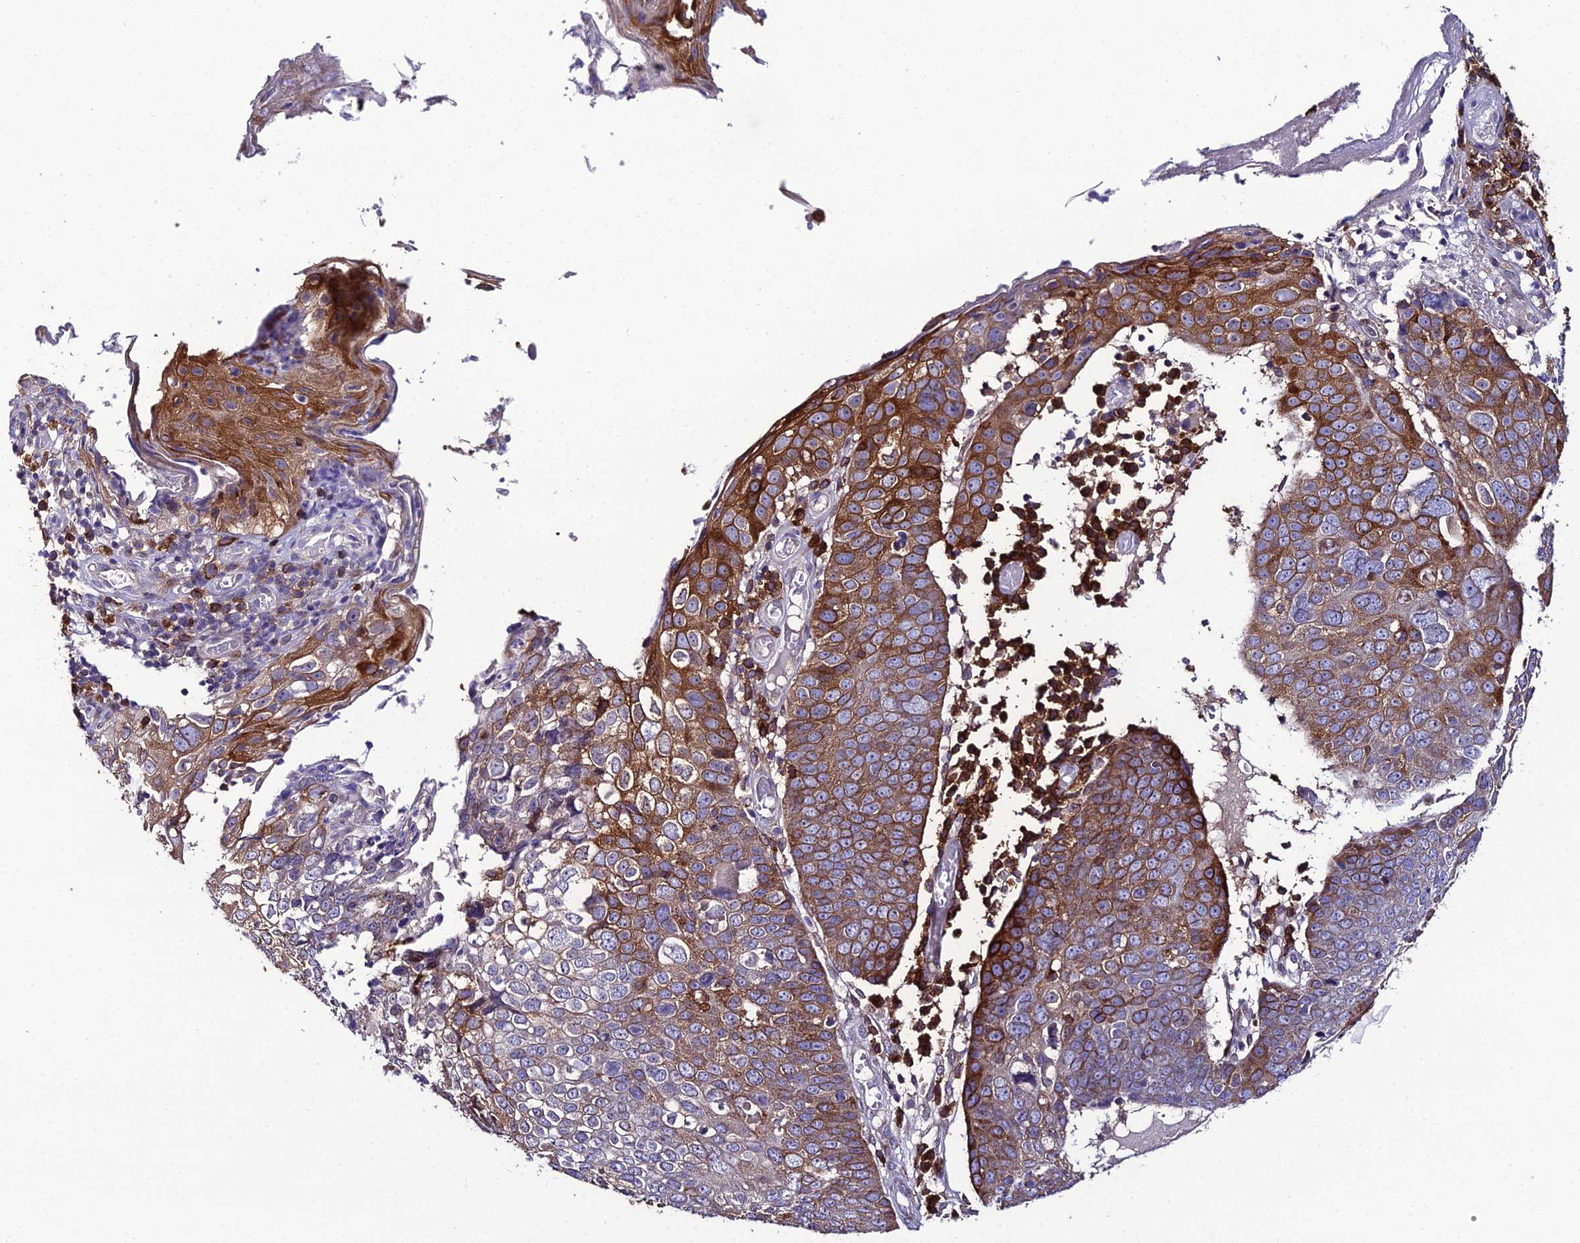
{"staining": {"intensity": "moderate", "quantity": ">75%", "location": "cytoplasmic/membranous"}, "tissue": "skin cancer", "cell_type": "Tumor cells", "image_type": "cancer", "snomed": [{"axis": "morphology", "description": "Squamous cell carcinoma, NOS"}, {"axis": "topography", "description": "Skin"}], "caption": "Human skin cancer (squamous cell carcinoma) stained with a protein marker reveals moderate staining in tumor cells.", "gene": "DDX19A", "patient": {"sex": "male", "age": 71}}